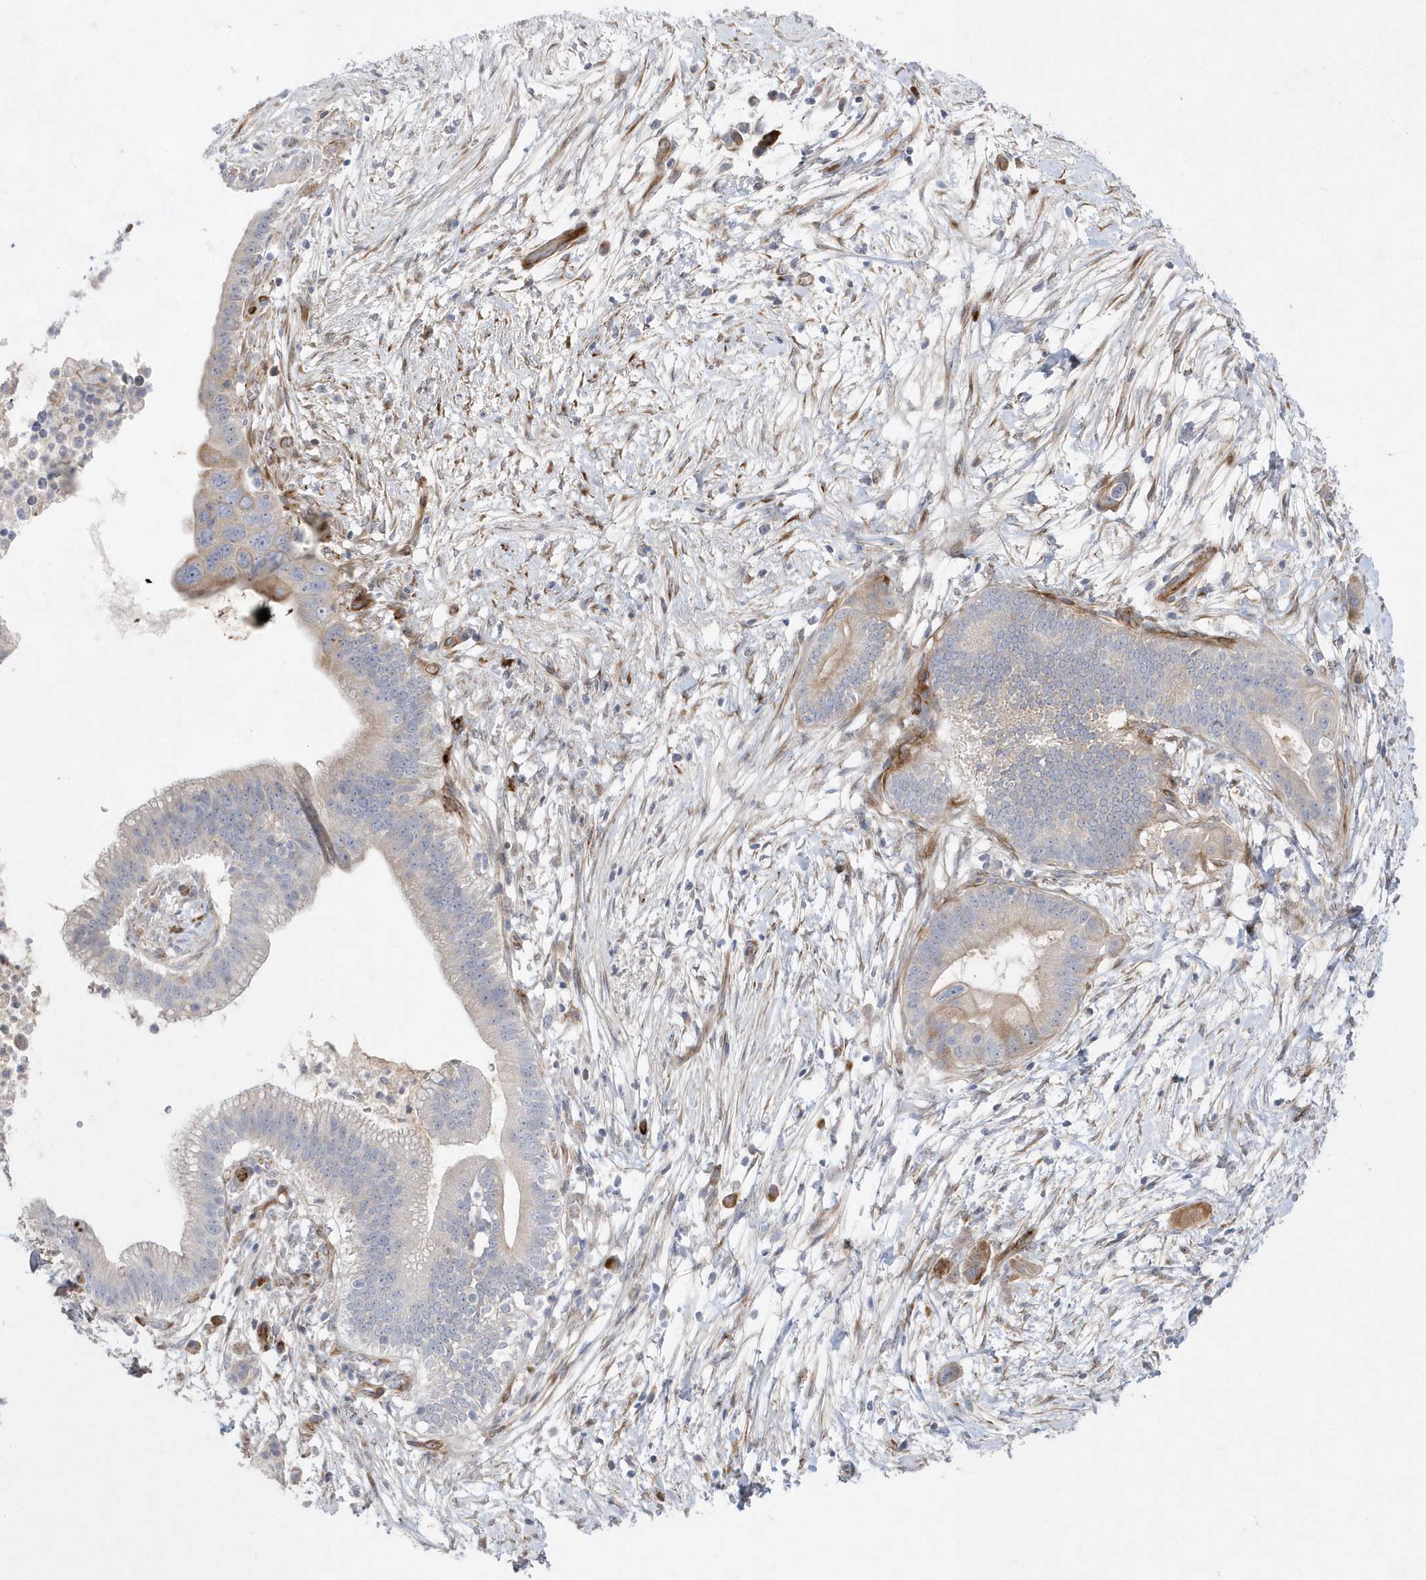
{"staining": {"intensity": "weak", "quantity": "<25%", "location": "cytoplasmic/membranous"}, "tissue": "pancreatic cancer", "cell_type": "Tumor cells", "image_type": "cancer", "snomed": [{"axis": "morphology", "description": "Adenocarcinoma, NOS"}, {"axis": "topography", "description": "Pancreas"}], "caption": "Immunohistochemistry (IHC) photomicrograph of pancreatic cancer stained for a protein (brown), which reveals no staining in tumor cells. (DAB (3,3'-diaminobenzidine) IHC with hematoxylin counter stain).", "gene": "TMEM132B", "patient": {"sex": "male", "age": 68}}